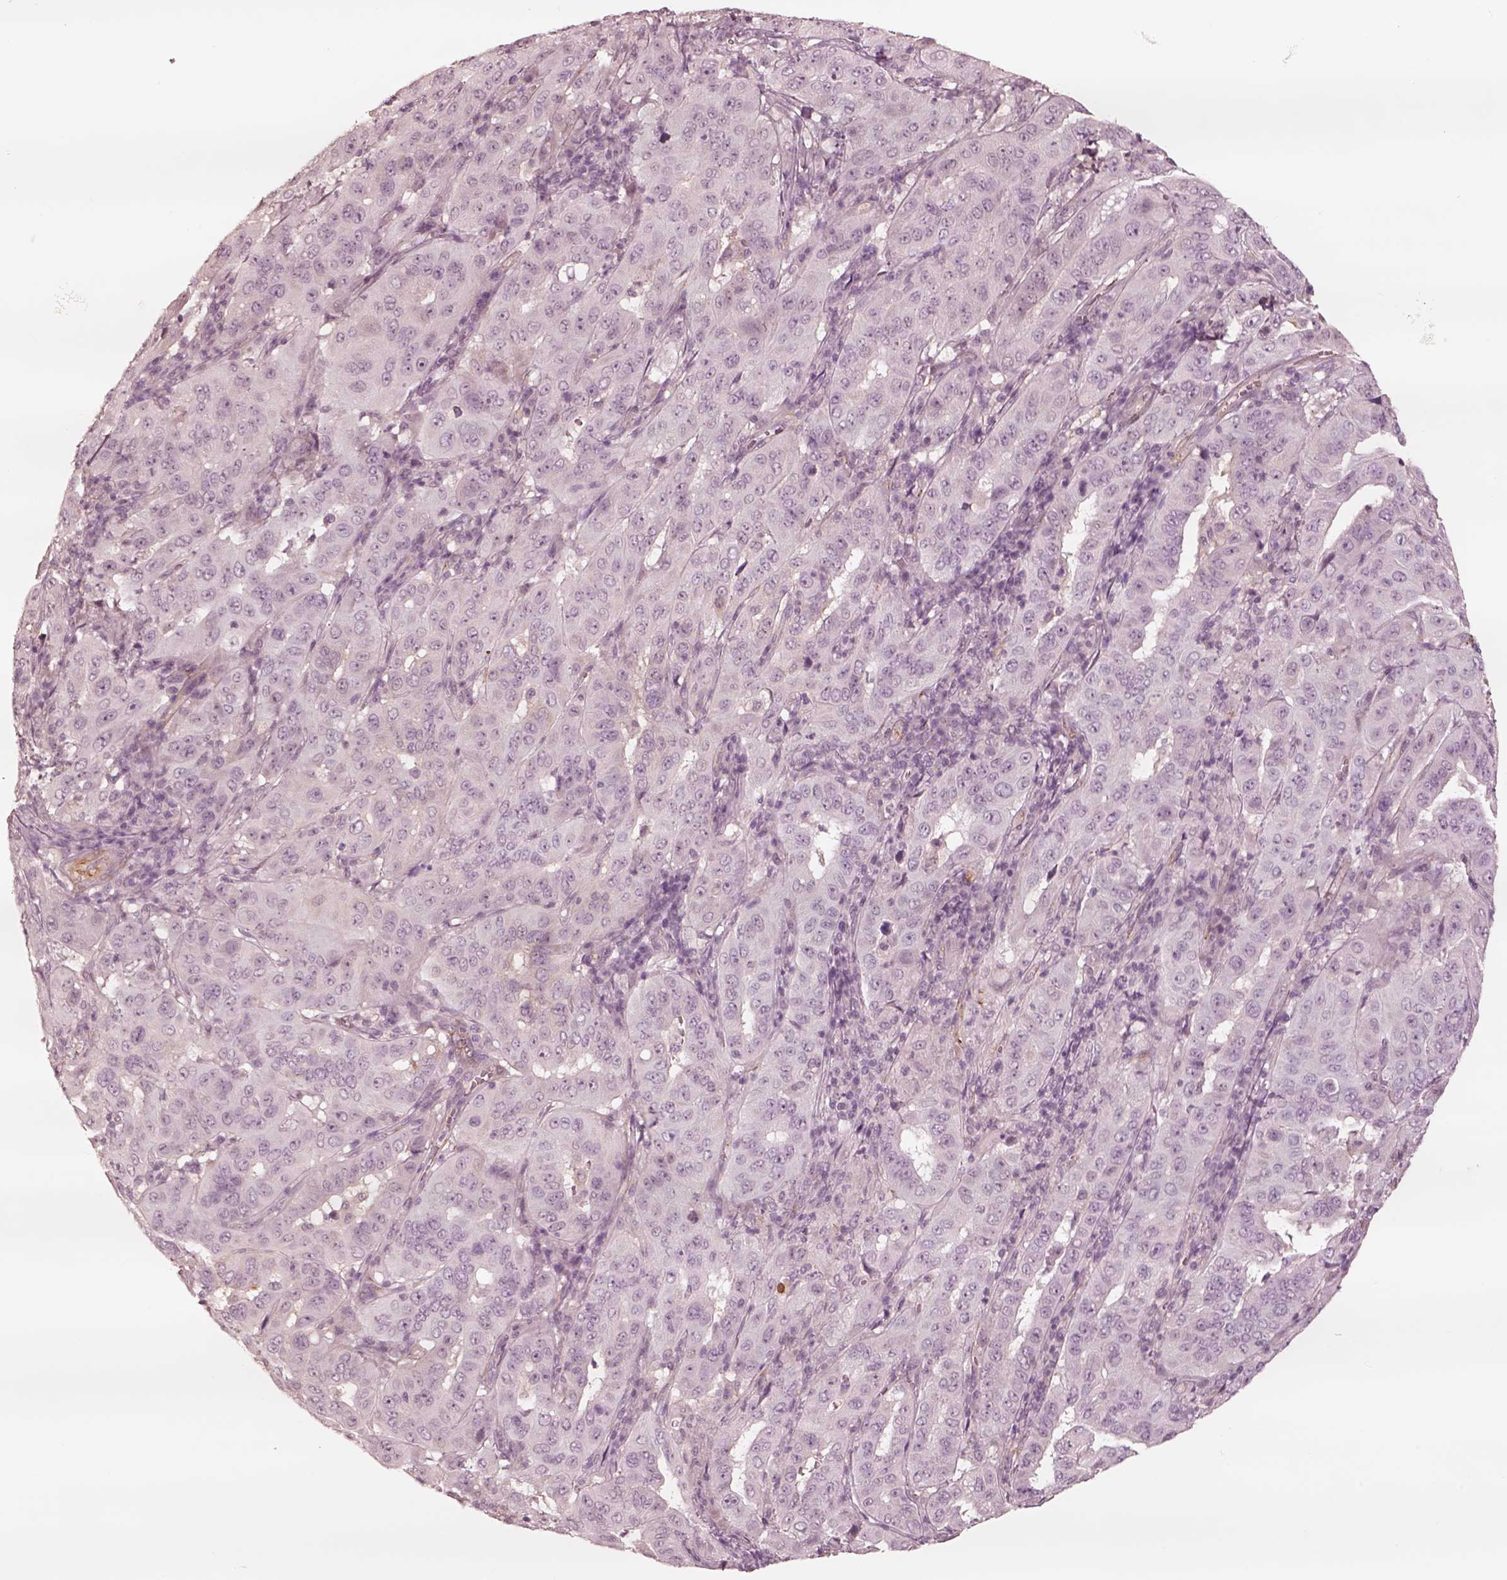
{"staining": {"intensity": "negative", "quantity": "none", "location": "none"}, "tissue": "pancreatic cancer", "cell_type": "Tumor cells", "image_type": "cancer", "snomed": [{"axis": "morphology", "description": "Adenocarcinoma, NOS"}, {"axis": "topography", "description": "Pancreas"}], "caption": "Immunohistochemistry (IHC) of human pancreatic cancer (adenocarcinoma) demonstrates no positivity in tumor cells.", "gene": "DNAAF9", "patient": {"sex": "male", "age": 63}}